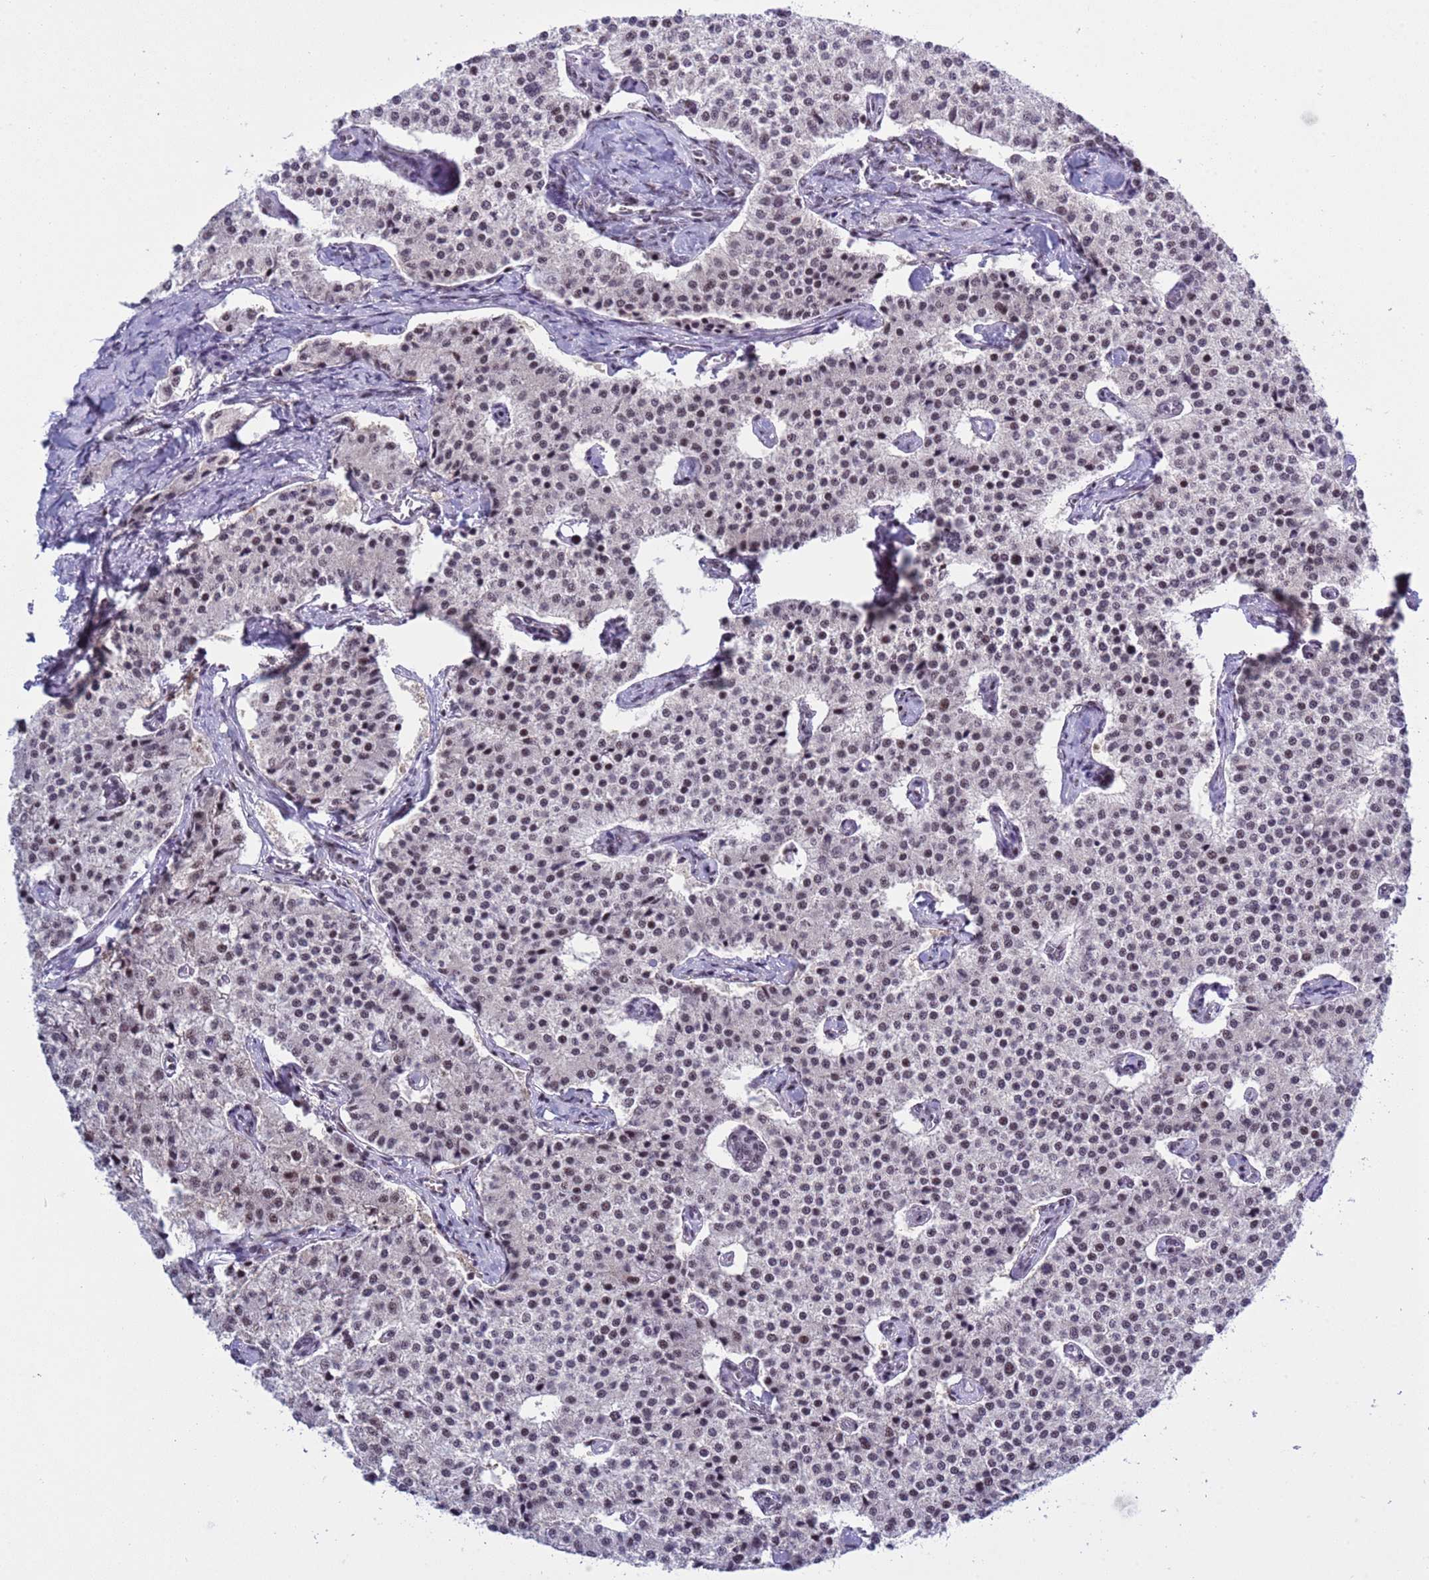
{"staining": {"intensity": "weak", "quantity": "<25%", "location": "nuclear"}, "tissue": "carcinoid", "cell_type": "Tumor cells", "image_type": "cancer", "snomed": [{"axis": "morphology", "description": "Carcinoid, malignant, NOS"}, {"axis": "topography", "description": "Colon"}], "caption": "There is no significant staining in tumor cells of malignant carcinoid. (IHC, brightfield microscopy, high magnification).", "gene": "THOC2", "patient": {"sex": "female", "age": 52}}